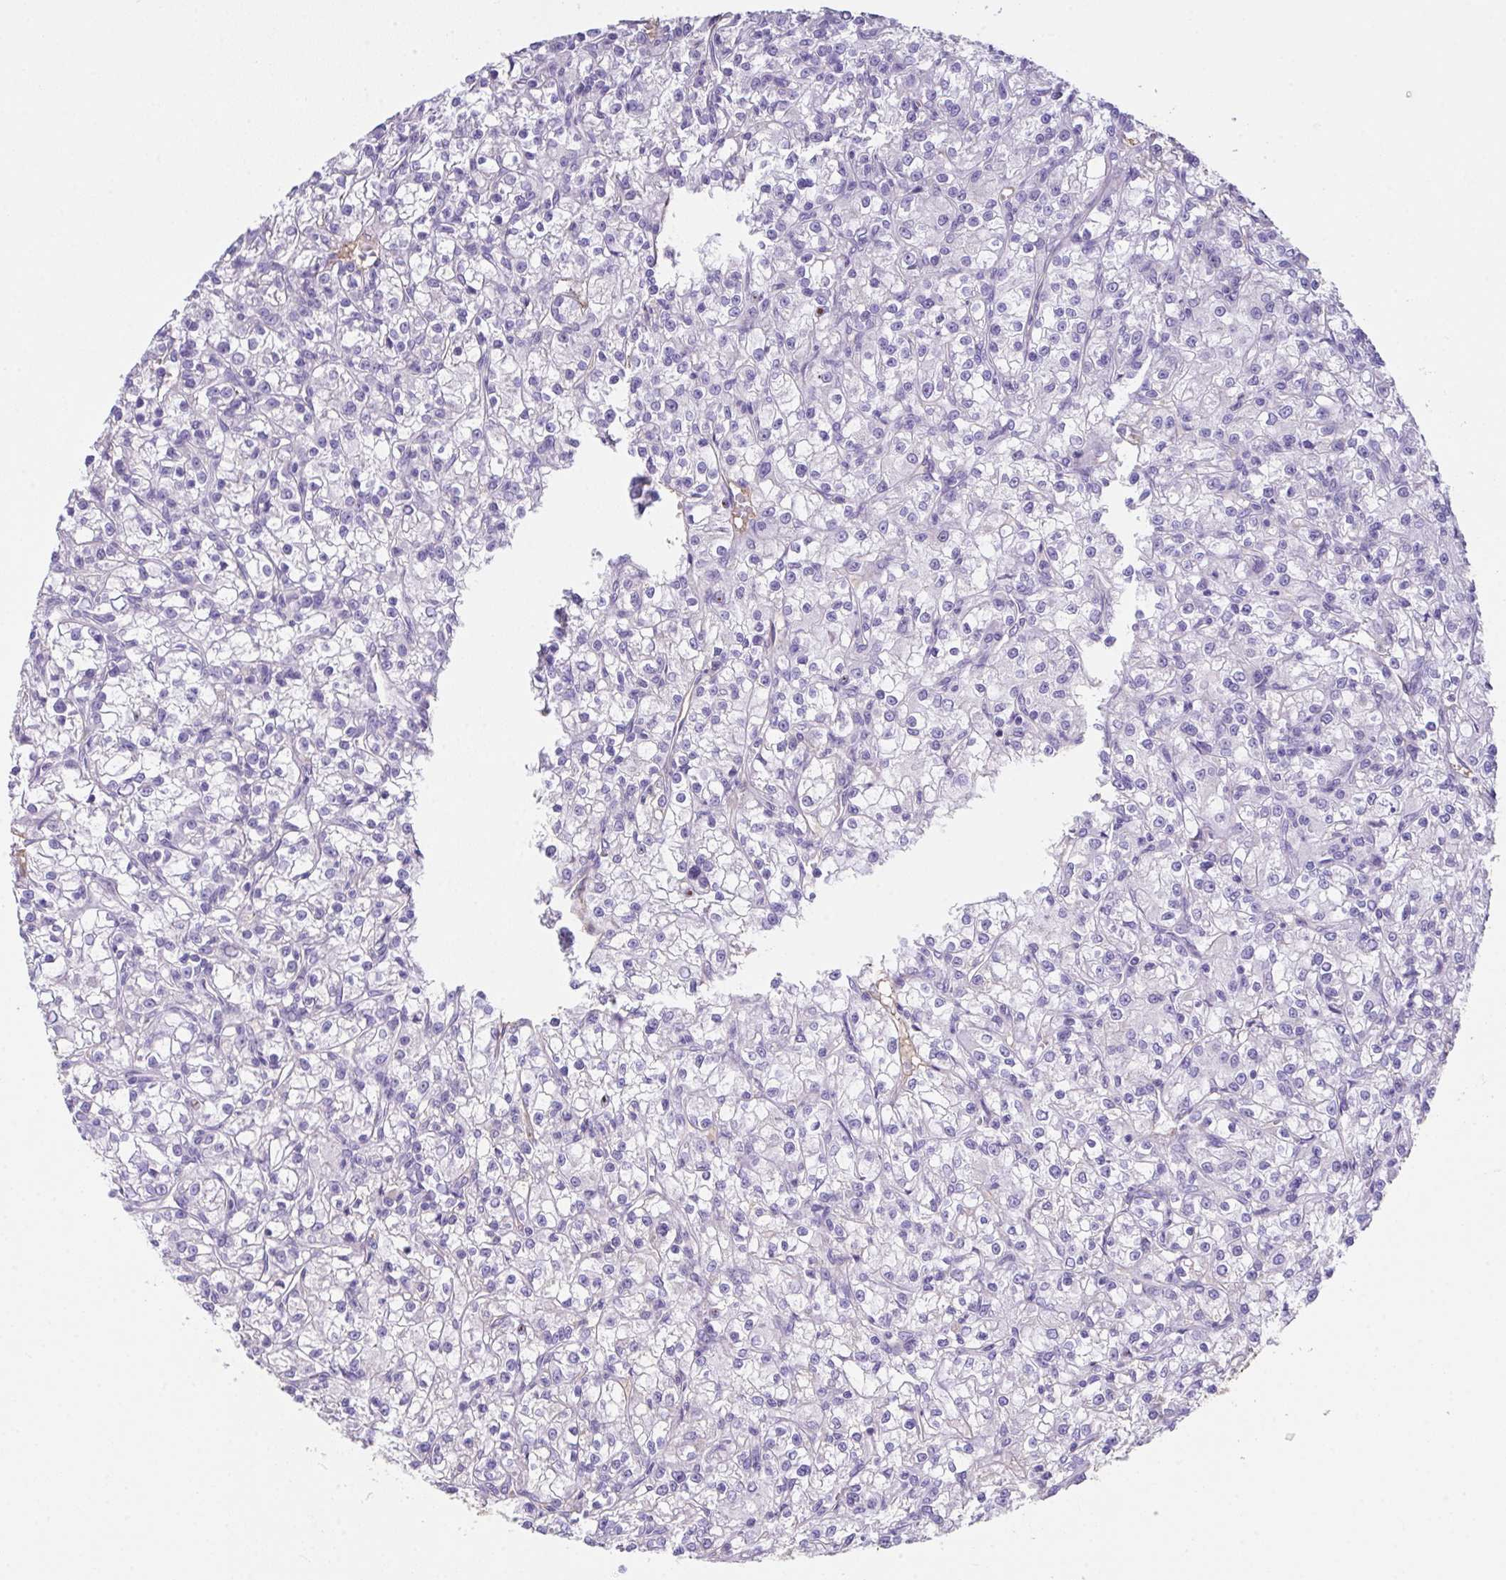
{"staining": {"intensity": "negative", "quantity": "none", "location": "none"}, "tissue": "renal cancer", "cell_type": "Tumor cells", "image_type": "cancer", "snomed": [{"axis": "morphology", "description": "Adenocarcinoma, NOS"}, {"axis": "topography", "description": "Kidney"}], "caption": "High power microscopy micrograph of an IHC histopathology image of renal adenocarcinoma, revealing no significant expression in tumor cells.", "gene": "ZNF813", "patient": {"sex": "female", "age": 59}}